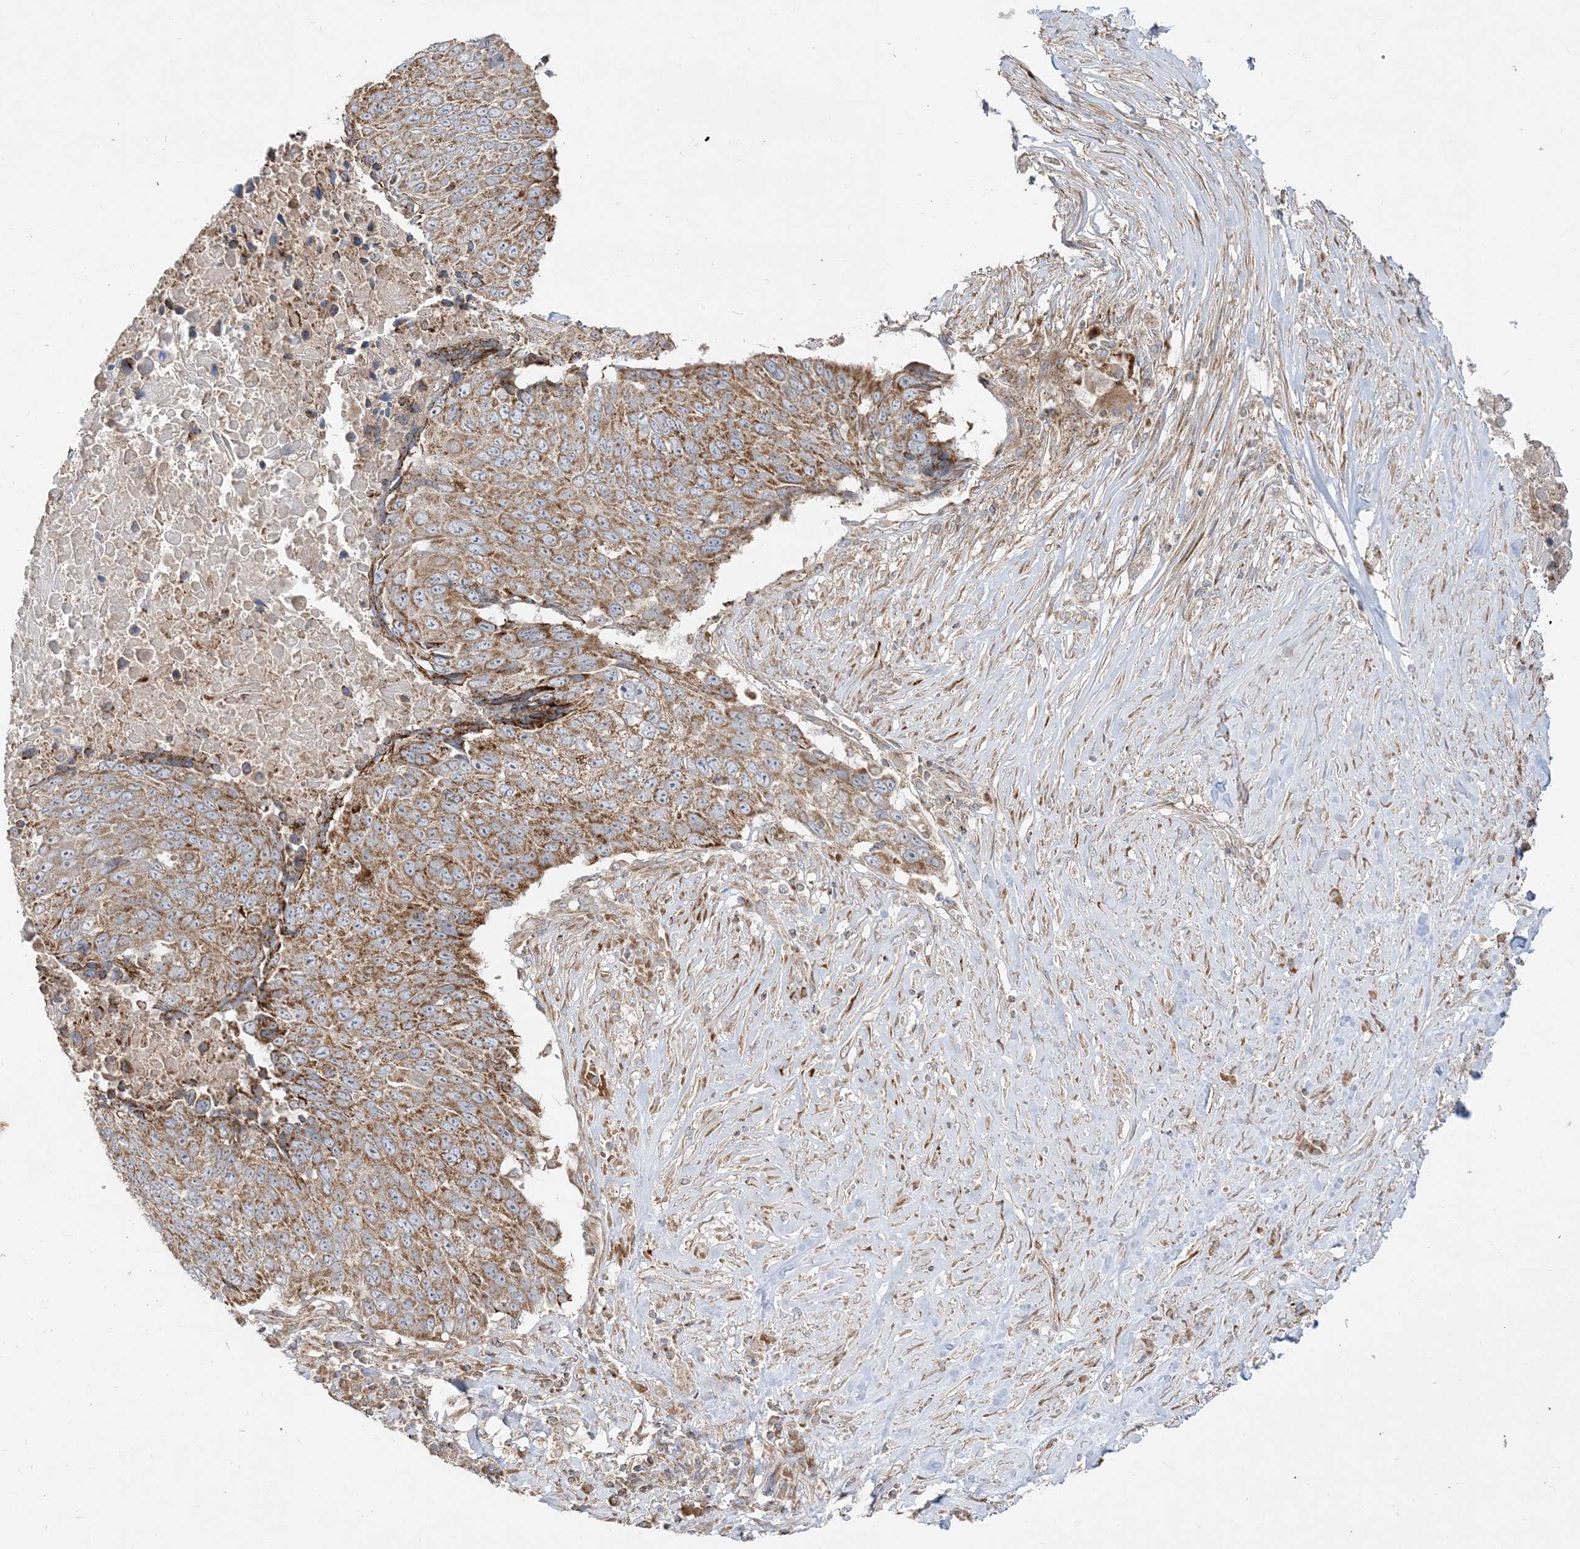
{"staining": {"intensity": "moderate", "quantity": ">75%", "location": "cytoplasmic/membranous"}, "tissue": "lung cancer", "cell_type": "Tumor cells", "image_type": "cancer", "snomed": [{"axis": "morphology", "description": "Squamous cell carcinoma, NOS"}, {"axis": "topography", "description": "Lung"}], "caption": "Immunohistochemical staining of human lung squamous cell carcinoma demonstrates medium levels of moderate cytoplasmic/membranous positivity in approximately >75% of tumor cells.", "gene": "AARS2", "patient": {"sex": "male", "age": 66}}